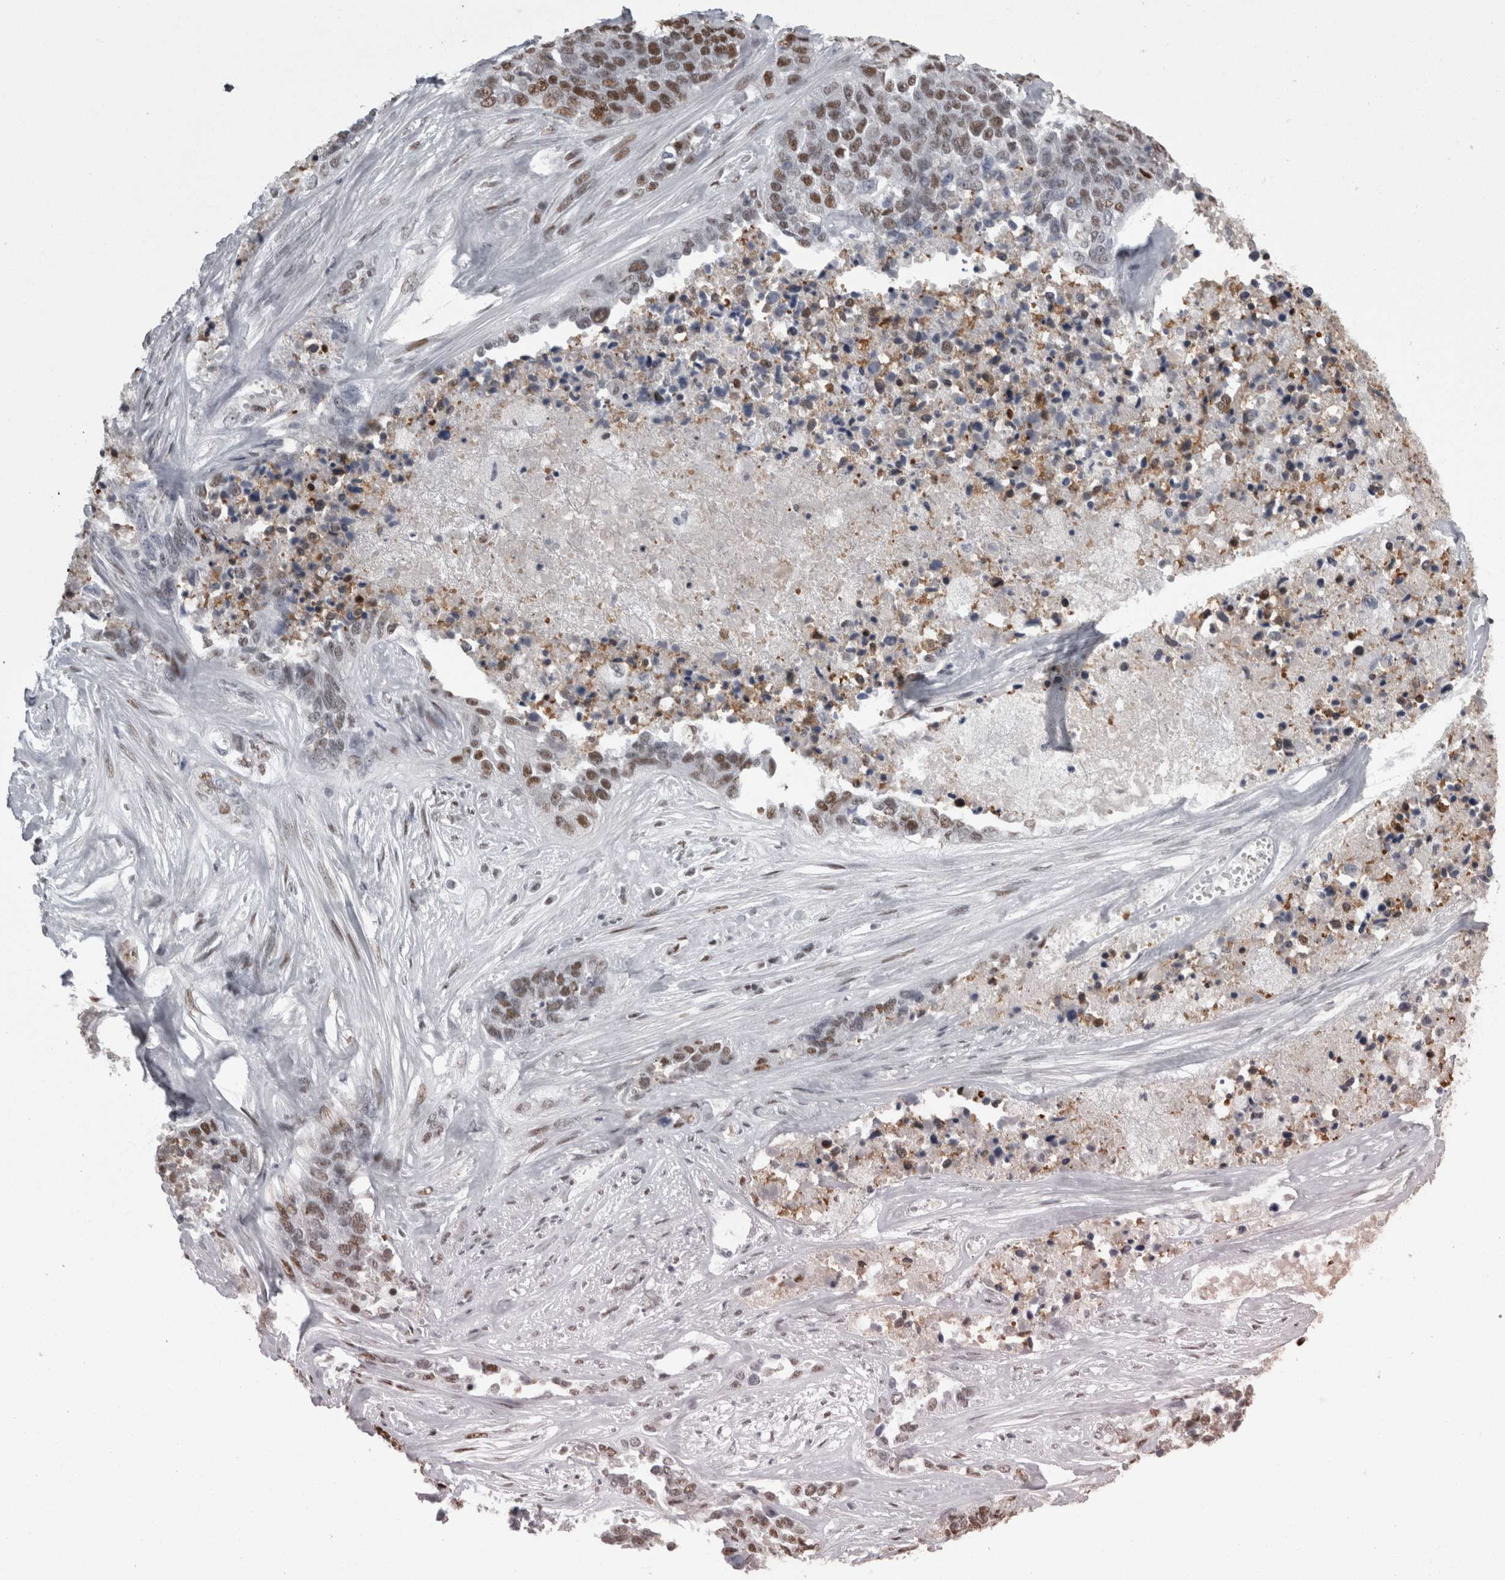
{"staining": {"intensity": "moderate", "quantity": ">75%", "location": "nuclear"}, "tissue": "ovarian cancer", "cell_type": "Tumor cells", "image_type": "cancer", "snomed": [{"axis": "morphology", "description": "Cystadenocarcinoma, serous, NOS"}, {"axis": "topography", "description": "Ovary"}], "caption": "Tumor cells show medium levels of moderate nuclear staining in approximately >75% of cells in human ovarian cancer (serous cystadenocarcinoma).", "gene": "C1orf54", "patient": {"sex": "female", "age": 44}}